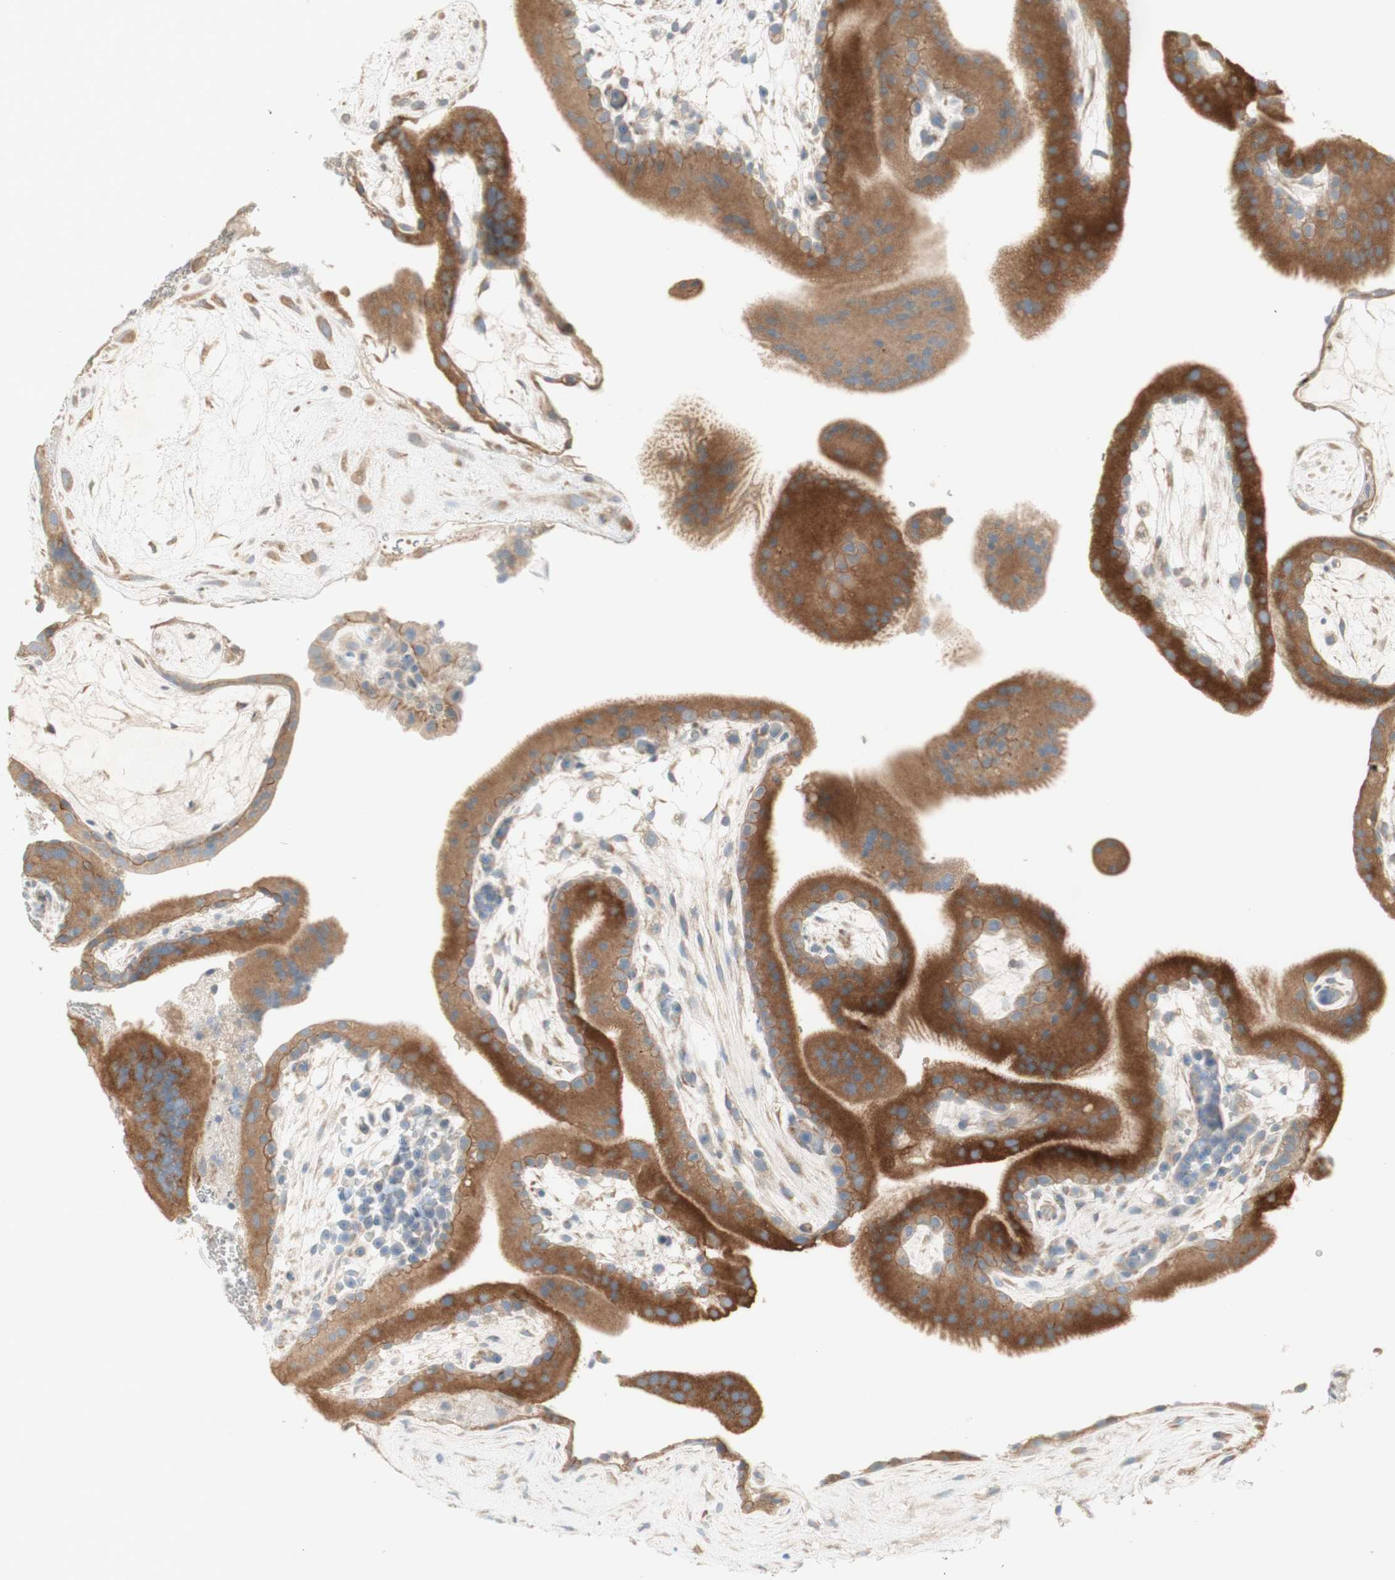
{"staining": {"intensity": "moderate", "quantity": ">75%", "location": "cytoplasmic/membranous"}, "tissue": "placenta", "cell_type": "Trophoblastic cells", "image_type": "normal", "snomed": [{"axis": "morphology", "description": "Normal tissue, NOS"}, {"axis": "topography", "description": "Placenta"}], "caption": "Trophoblastic cells exhibit medium levels of moderate cytoplasmic/membranous staining in approximately >75% of cells in unremarkable human placenta. The staining was performed using DAB (3,3'-diaminobenzidine) to visualize the protein expression in brown, while the nuclei were stained in blue with hematoxylin (Magnification: 20x).", "gene": "PTGER4", "patient": {"sex": "female", "age": 19}}